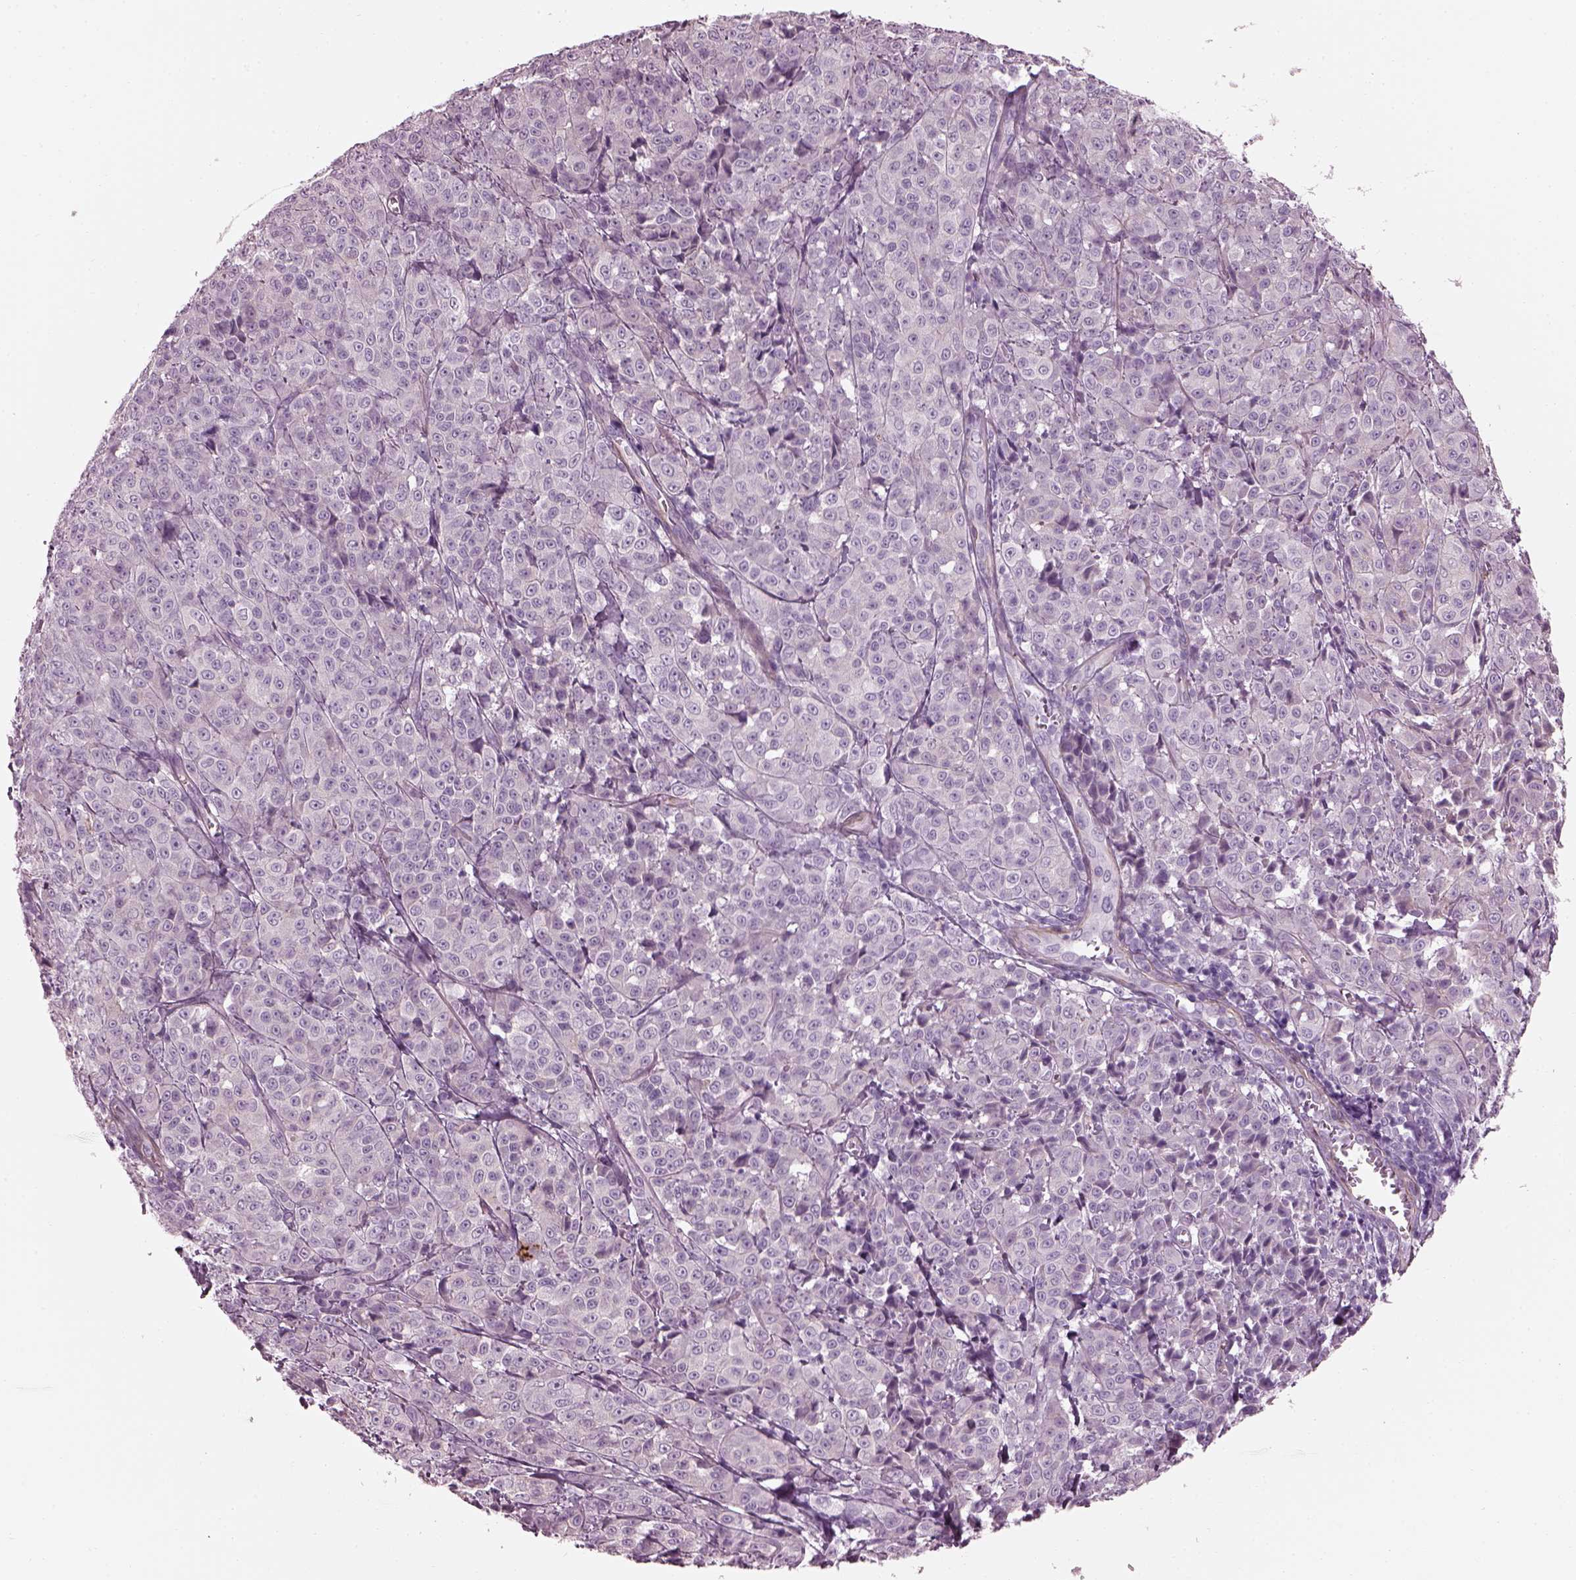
{"staining": {"intensity": "negative", "quantity": "none", "location": "none"}, "tissue": "melanoma", "cell_type": "Tumor cells", "image_type": "cancer", "snomed": [{"axis": "morphology", "description": "Malignant melanoma, NOS"}, {"axis": "topography", "description": "Skin"}], "caption": "A high-resolution image shows IHC staining of malignant melanoma, which displays no significant expression in tumor cells.", "gene": "BFSP1", "patient": {"sex": "male", "age": 89}}